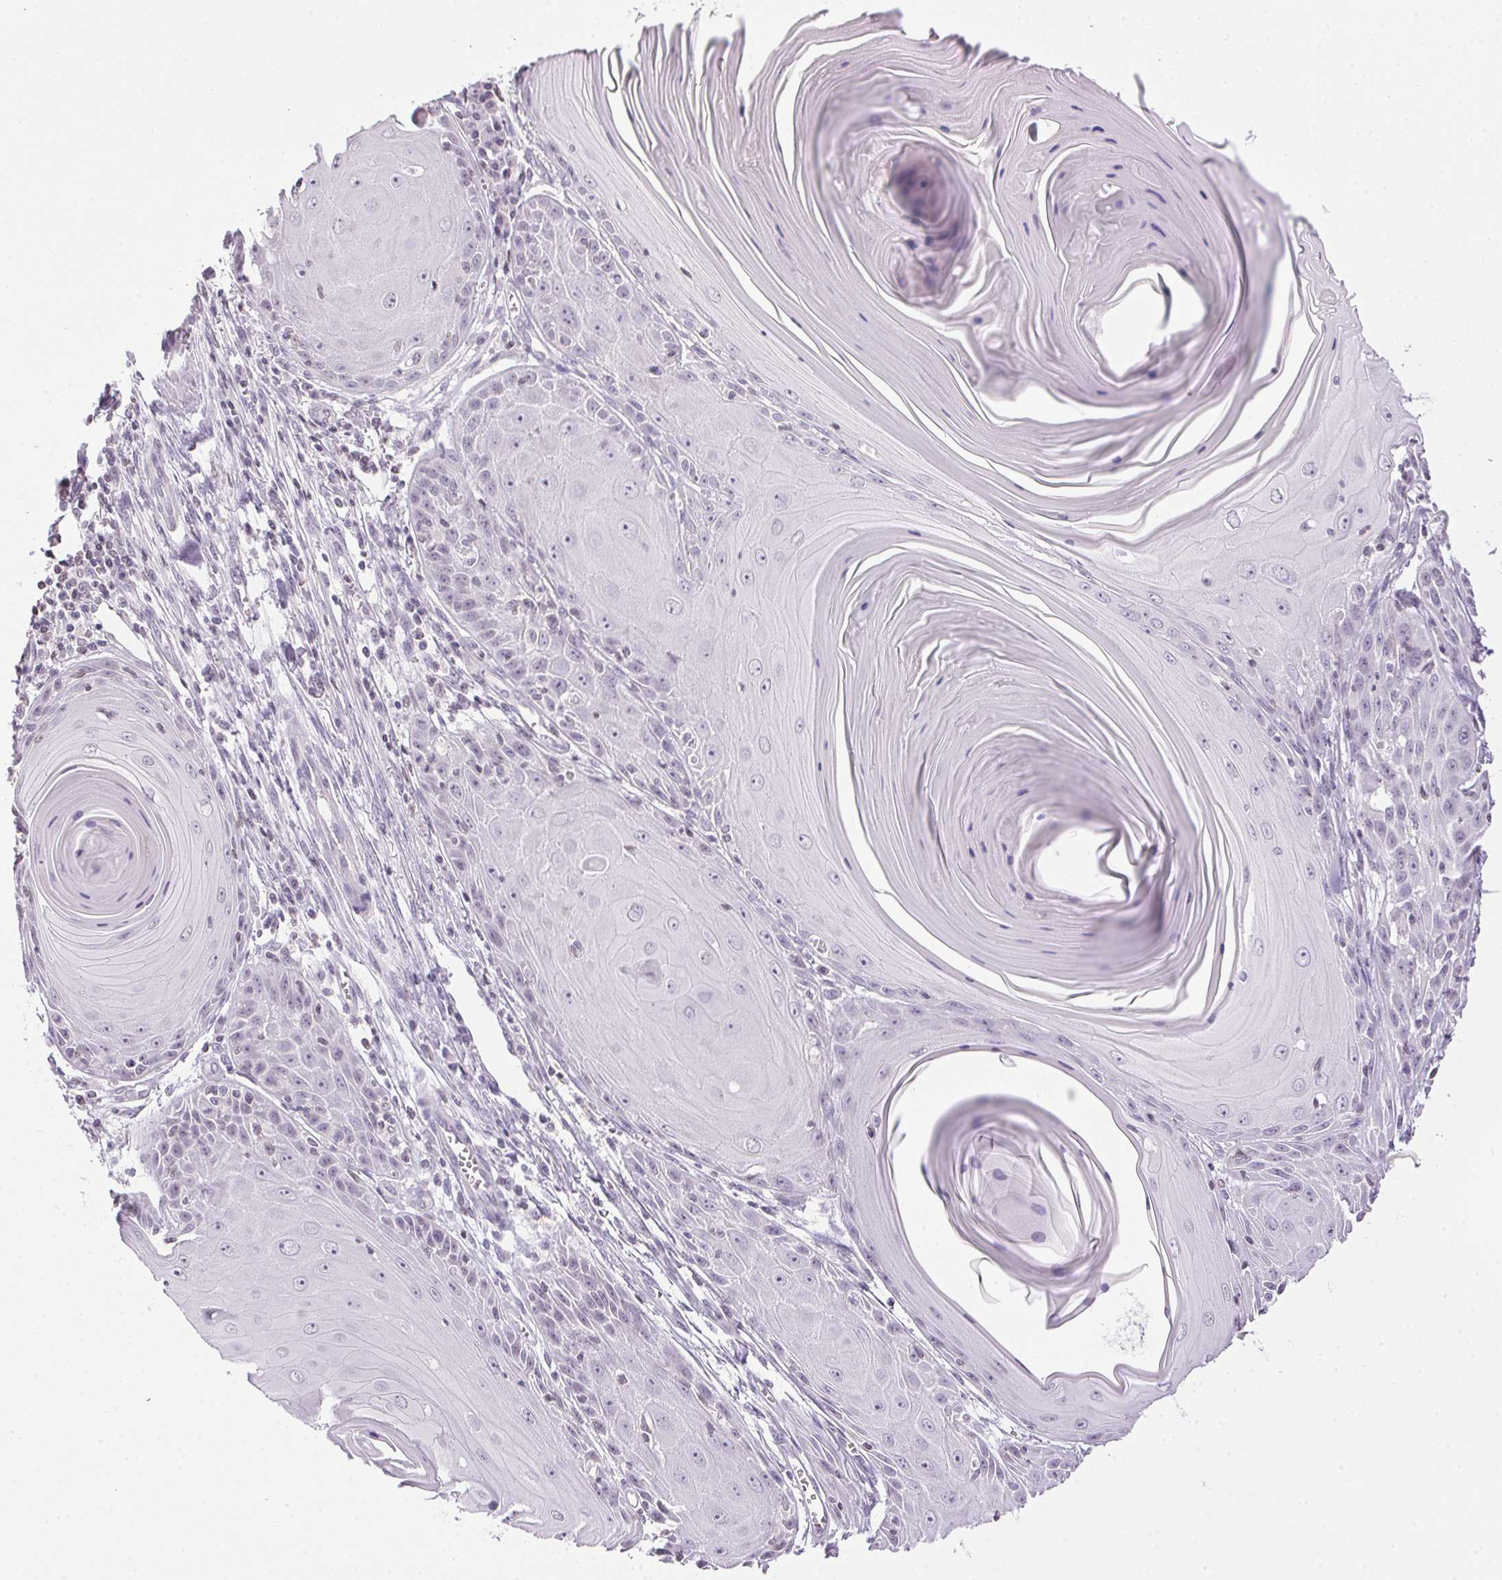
{"staining": {"intensity": "negative", "quantity": "none", "location": "none"}, "tissue": "skin cancer", "cell_type": "Tumor cells", "image_type": "cancer", "snomed": [{"axis": "morphology", "description": "Squamous cell carcinoma, NOS"}, {"axis": "topography", "description": "Skin"}, {"axis": "topography", "description": "Vulva"}], "caption": "Skin cancer (squamous cell carcinoma) was stained to show a protein in brown. There is no significant positivity in tumor cells.", "gene": "PRL", "patient": {"sex": "female", "age": 85}}